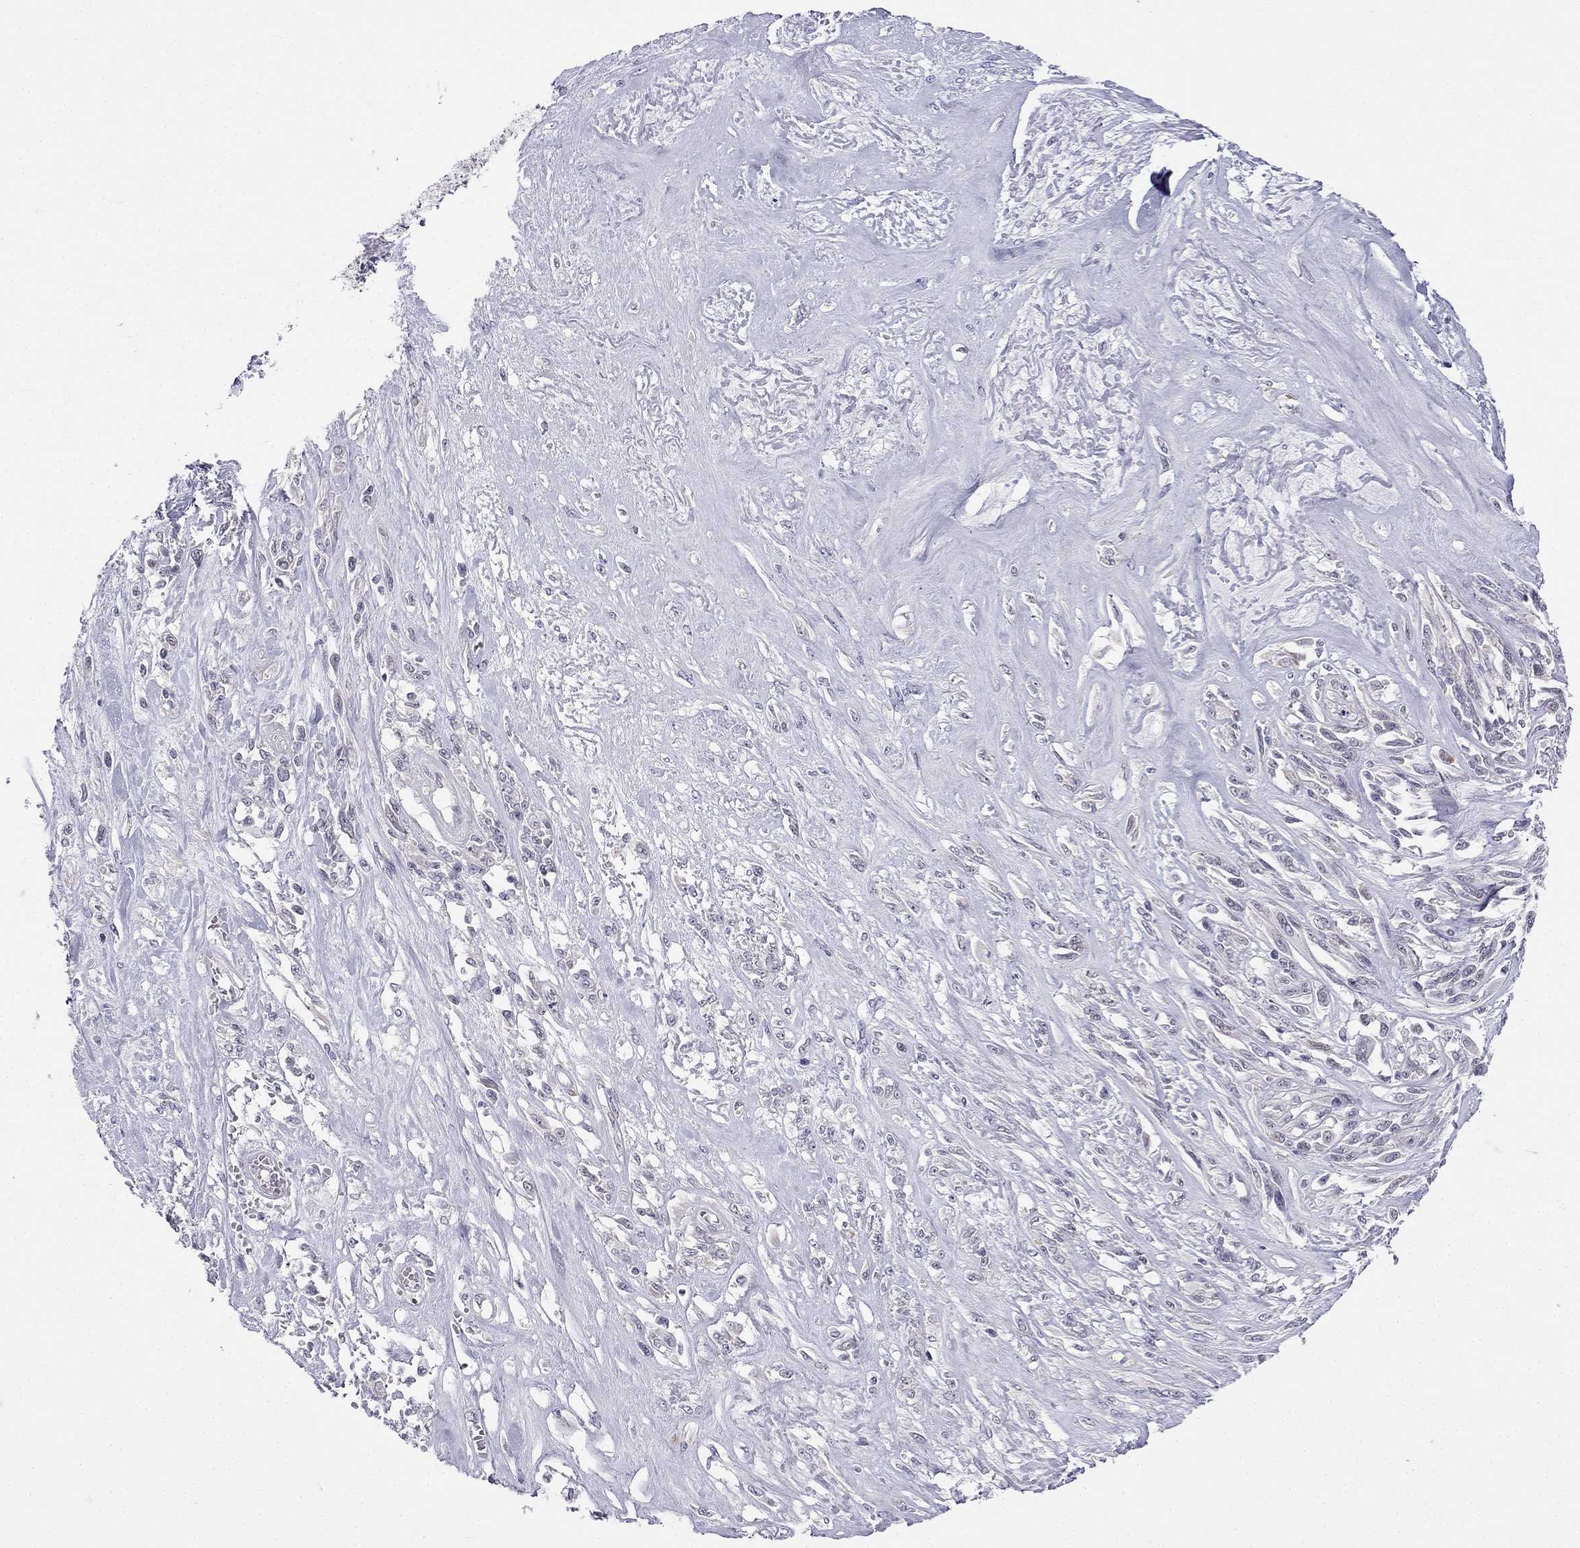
{"staining": {"intensity": "negative", "quantity": "none", "location": "none"}, "tissue": "melanoma", "cell_type": "Tumor cells", "image_type": "cancer", "snomed": [{"axis": "morphology", "description": "Malignant melanoma, NOS"}, {"axis": "topography", "description": "Skin"}], "caption": "Immunohistochemistry photomicrograph of malignant melanoma stained for a protein (brown), which shows no staining in tumor cells.", "gene": "C5orf49", "patient": {"sex": "female", "age": 91}}